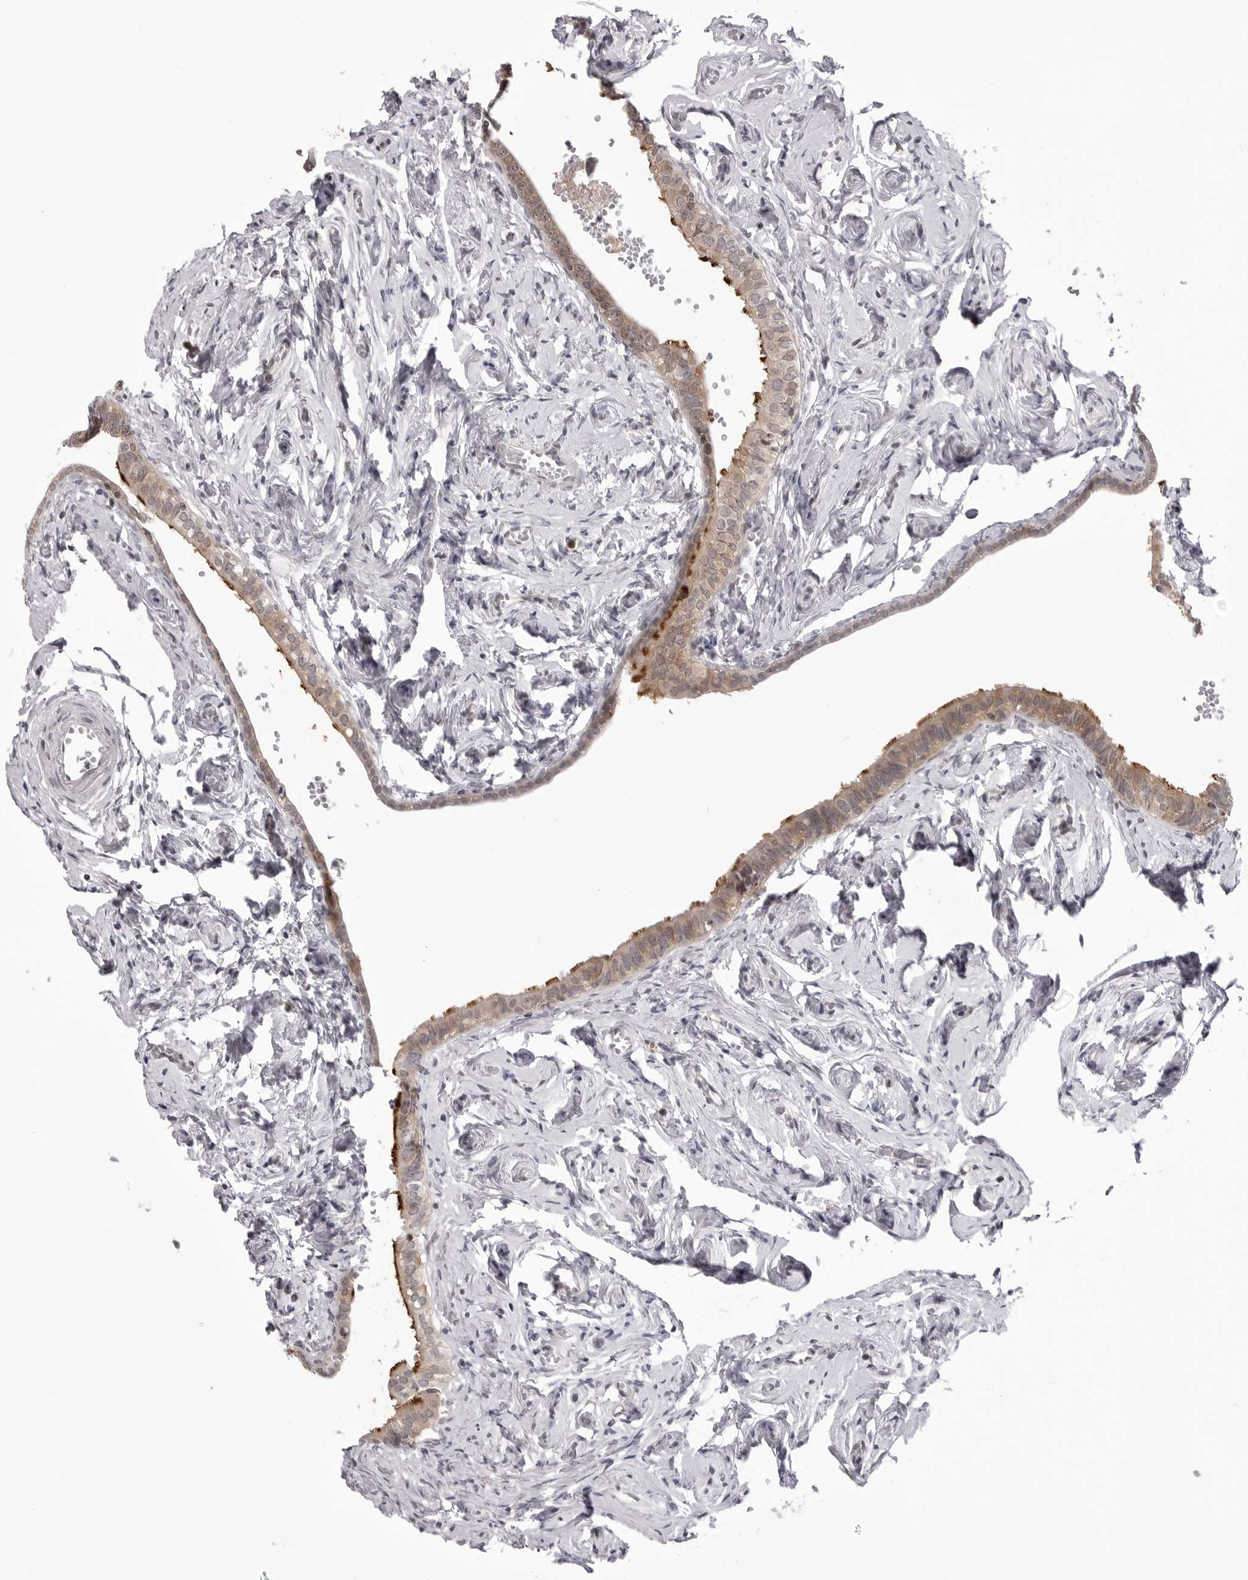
{"staining": {"intensity": "strong", "quantity": "25%-75%", "location": "cytoplasmic/membranous"}, "tissue": "fallopian tube", "cell_type": "Glandular cells", "image_type": "normal", "snomed": [{"axis": "morphology", "description": "Normal tissue, NOS"}, {"axis": "topography", "description": "Fallopian tube"}], "caption": "High-magnification brightfield microscopy of benign fallopian tube stained with DAB (3,3'-diaminobenzidine) (brown) and counterstained with hematoxylin (blue). glandular cells exhibit strong cytoplasmic/membranous positivity is identified in approximately25%-75% of cells. The protein of interest is stained brown, and the nuclei are stained in blue (DAB IHC with brightfield microscopy, high magnification).", "gene": "PTK2B", "patient": {"sex": "female", "age": 71}}